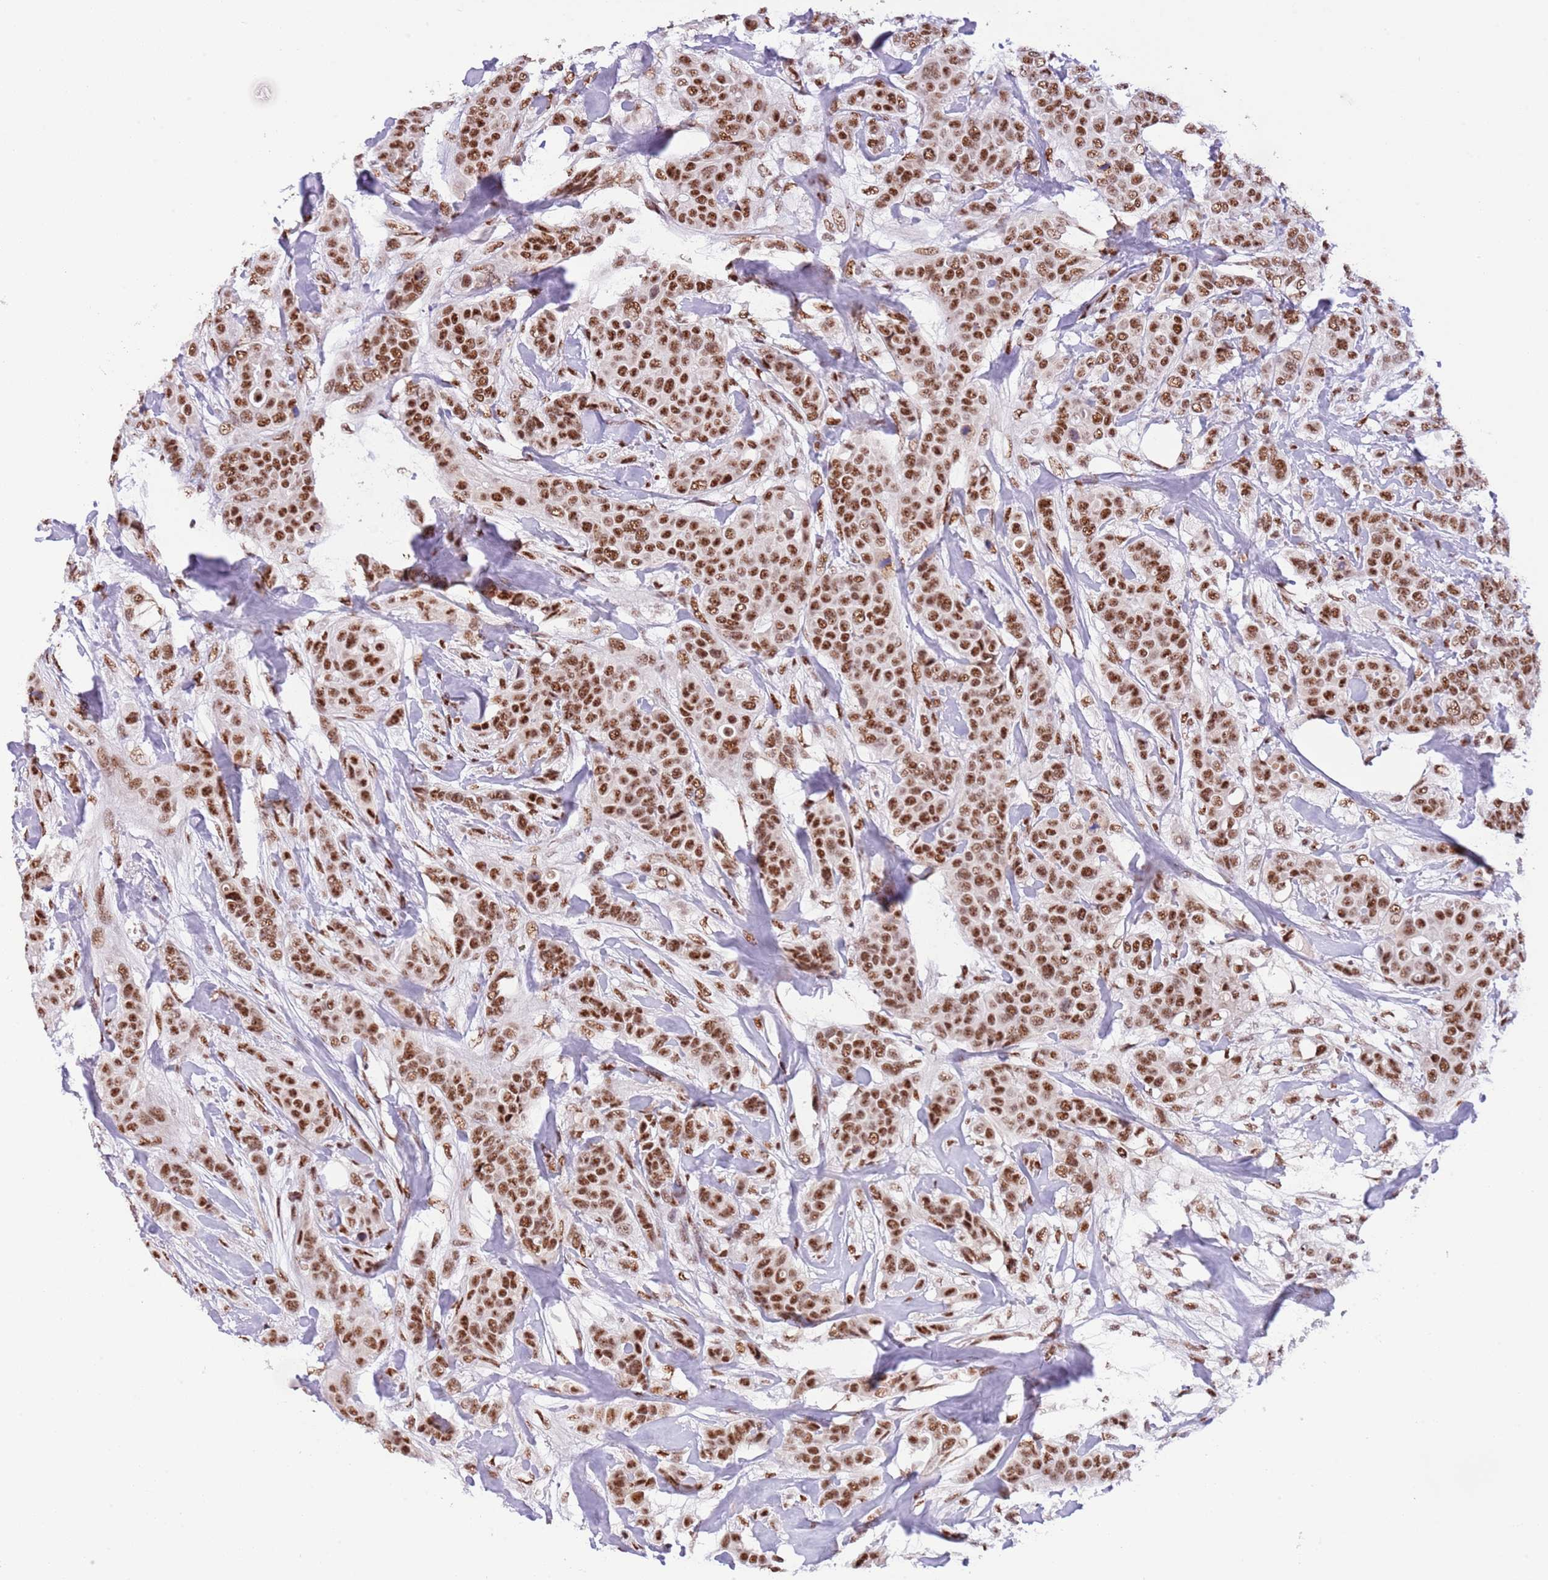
{"staining": {"intensity": "strong", "quantity": ">75%", "location": "nuclear"}, "tissue": "breast cancer", "cell_type": "Tumor cells", "image_type": "cancer", "snomed": [{"axis": "morphology", "description": "Lobular carcinoma"}, {"axis": "topography", "description": "Breast"}], "caption": "A high amount of strong nuclear staining is present in about >75% of tumor cells in breast cancer tissue.", "gene": "SF3A2", "patient": {"sex": "female", "age": 51}}